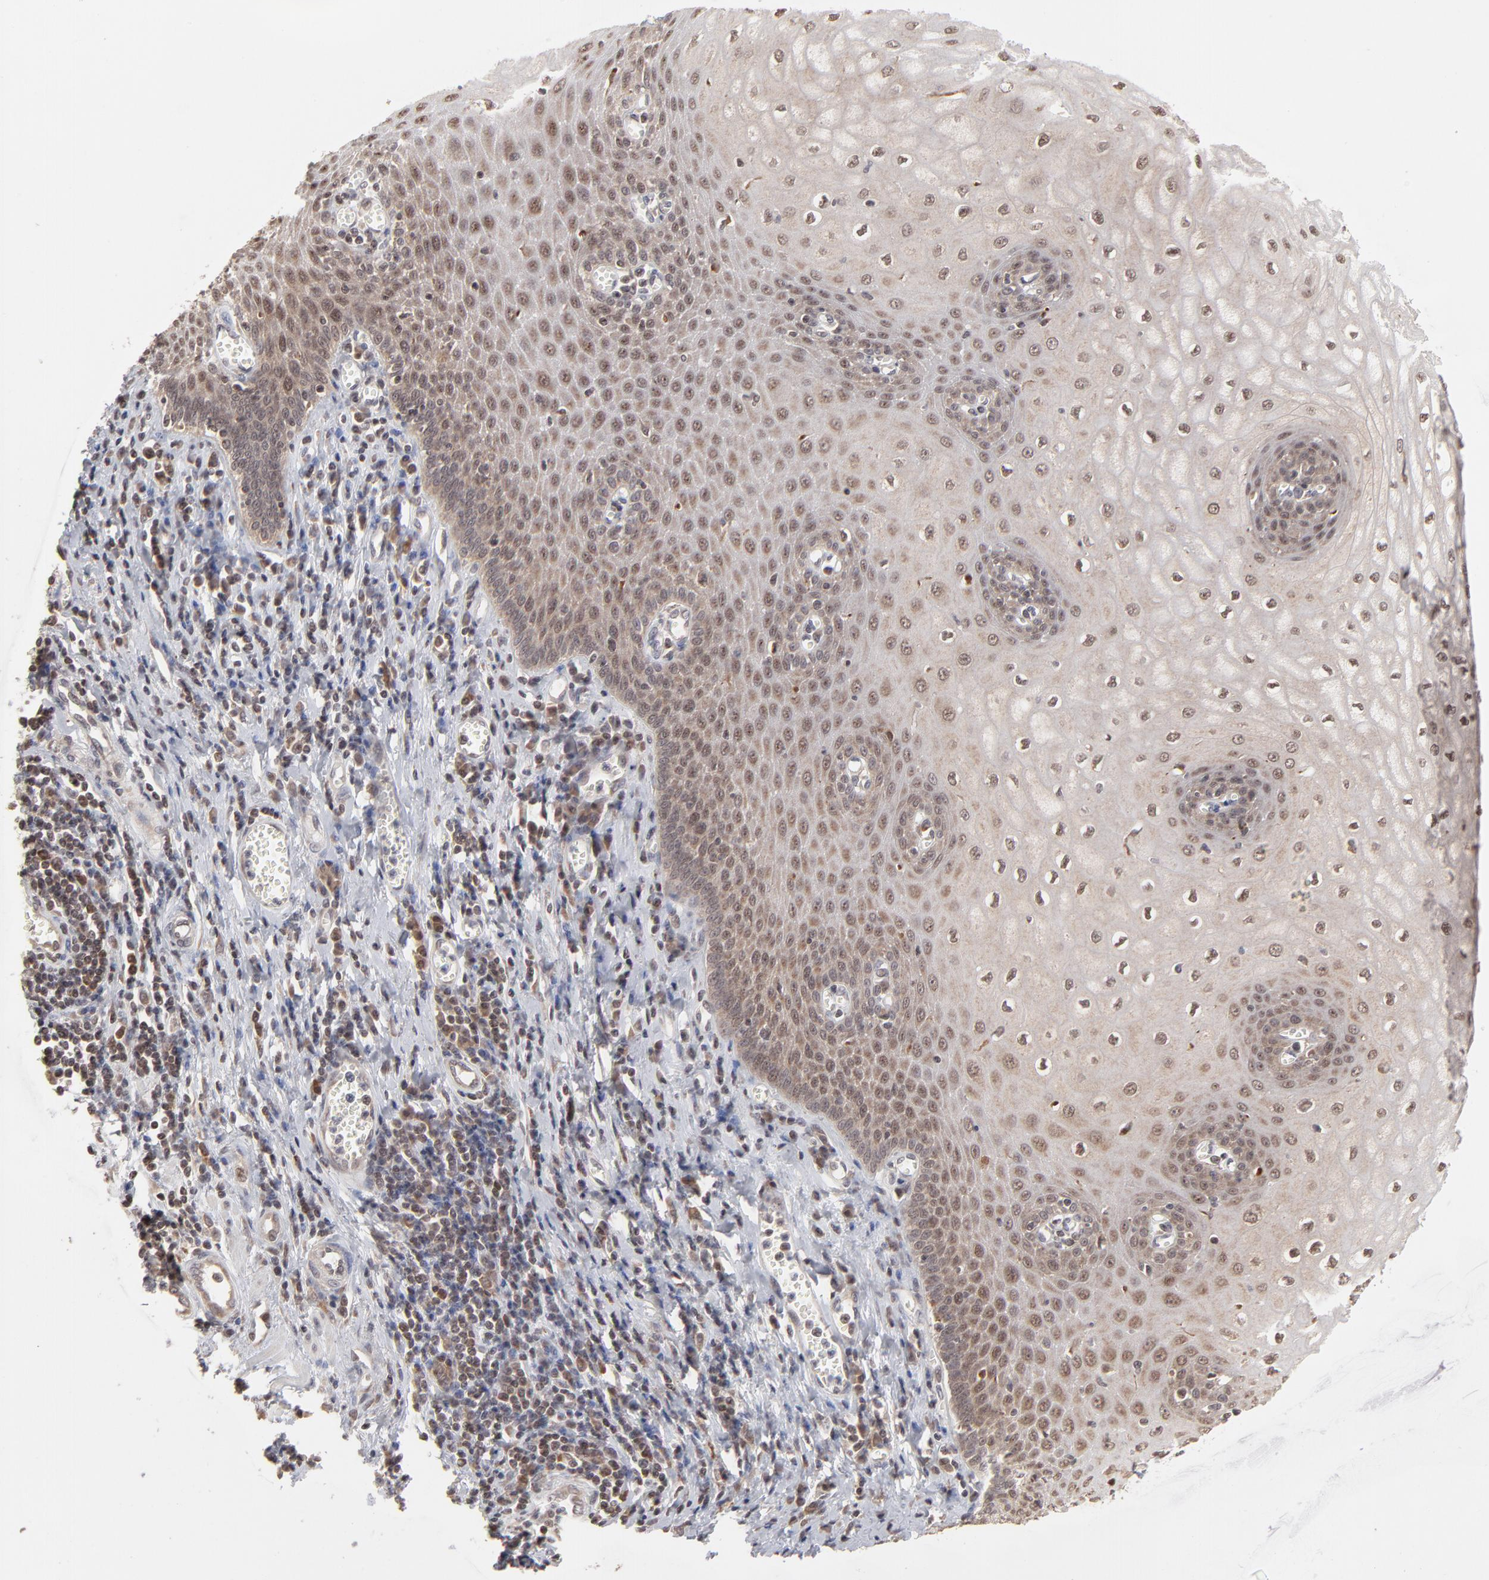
{"staining": {"intensity": "moderate", "quantity": ">75%", "location": "nuclear"}, "tissue": "esophagus", "cell_type": "Squamous epithelial cells", "image_type": "normal", "snomed": [{"axis": "morphology", "description": "Normal tissue, NOS"}, {"axis": "morphology", "description": "Squamous cell carcinoma, NOS"}, {"axis": "topography", "description": "Esophagus"}], "caption": "Protein staining by immunohistochemistry (IHC) displays moderate nuclear positivity in approximately >75% of squamous epithelial cells in benign esophagus. (IHC, brightfield microscopy, high magnification).", "gene": "ARIH1", "patient": {"sex": "male", "age": 65}}